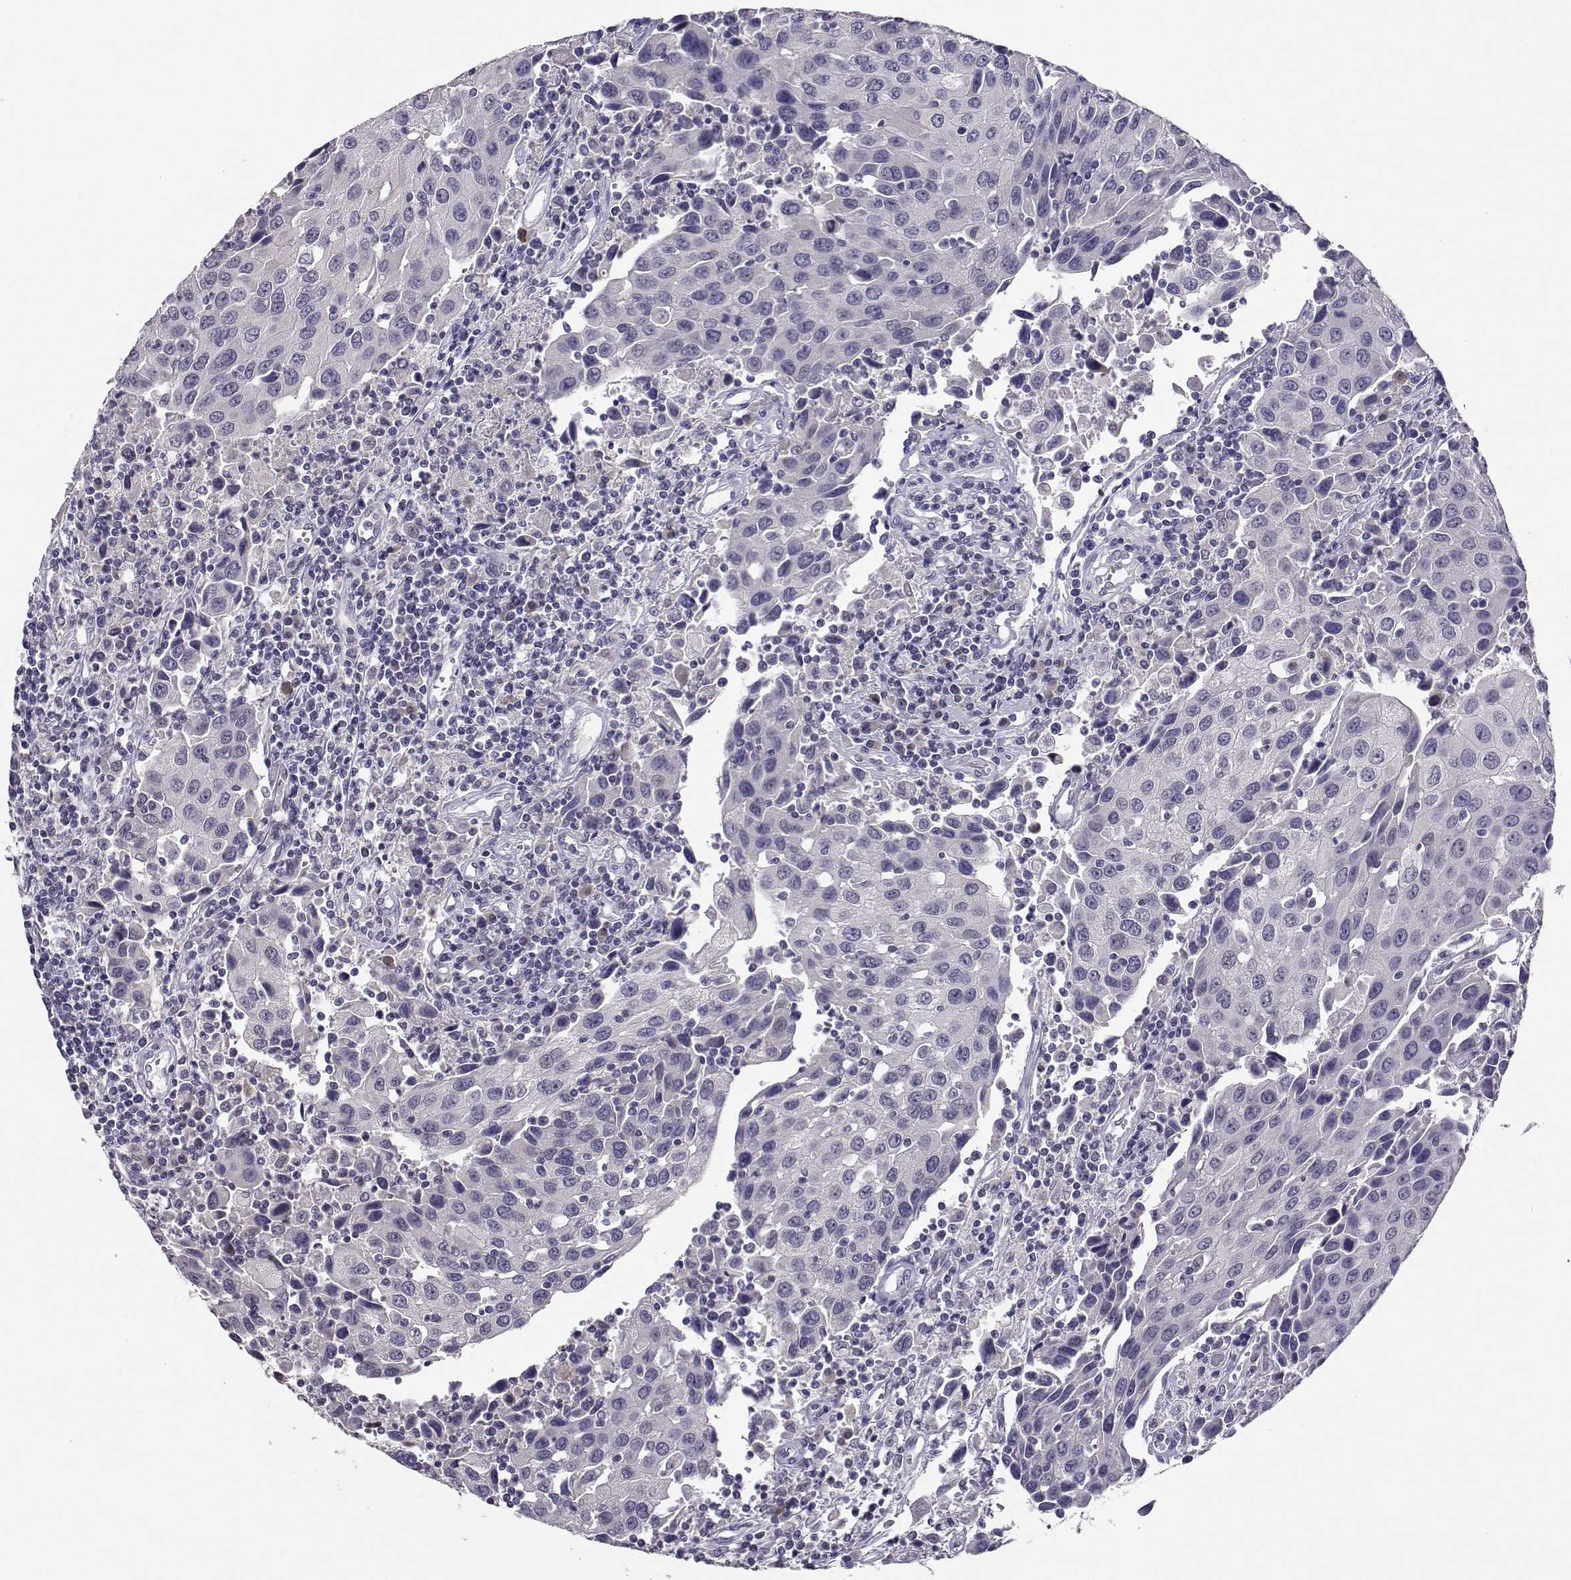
{"staining": {"intensity": "negative", "quantity": "none", "location": "none"}, "tissue": "urothelial cancer", "cell_type": "Tumor cells", "image_type": "cancer", "snomed": [{"axis": "morphology", "description": "Urothelial carcinoma, High grade"}, {"axis": "topography", "description": "Urinary bladder"}], "caption": "The photomicrograph displays no significant expression in tumor cells of high-grade urothelial carcinoma.", "gene": "RHOXF2", "patient": {"sex": "female", "age": 85}}